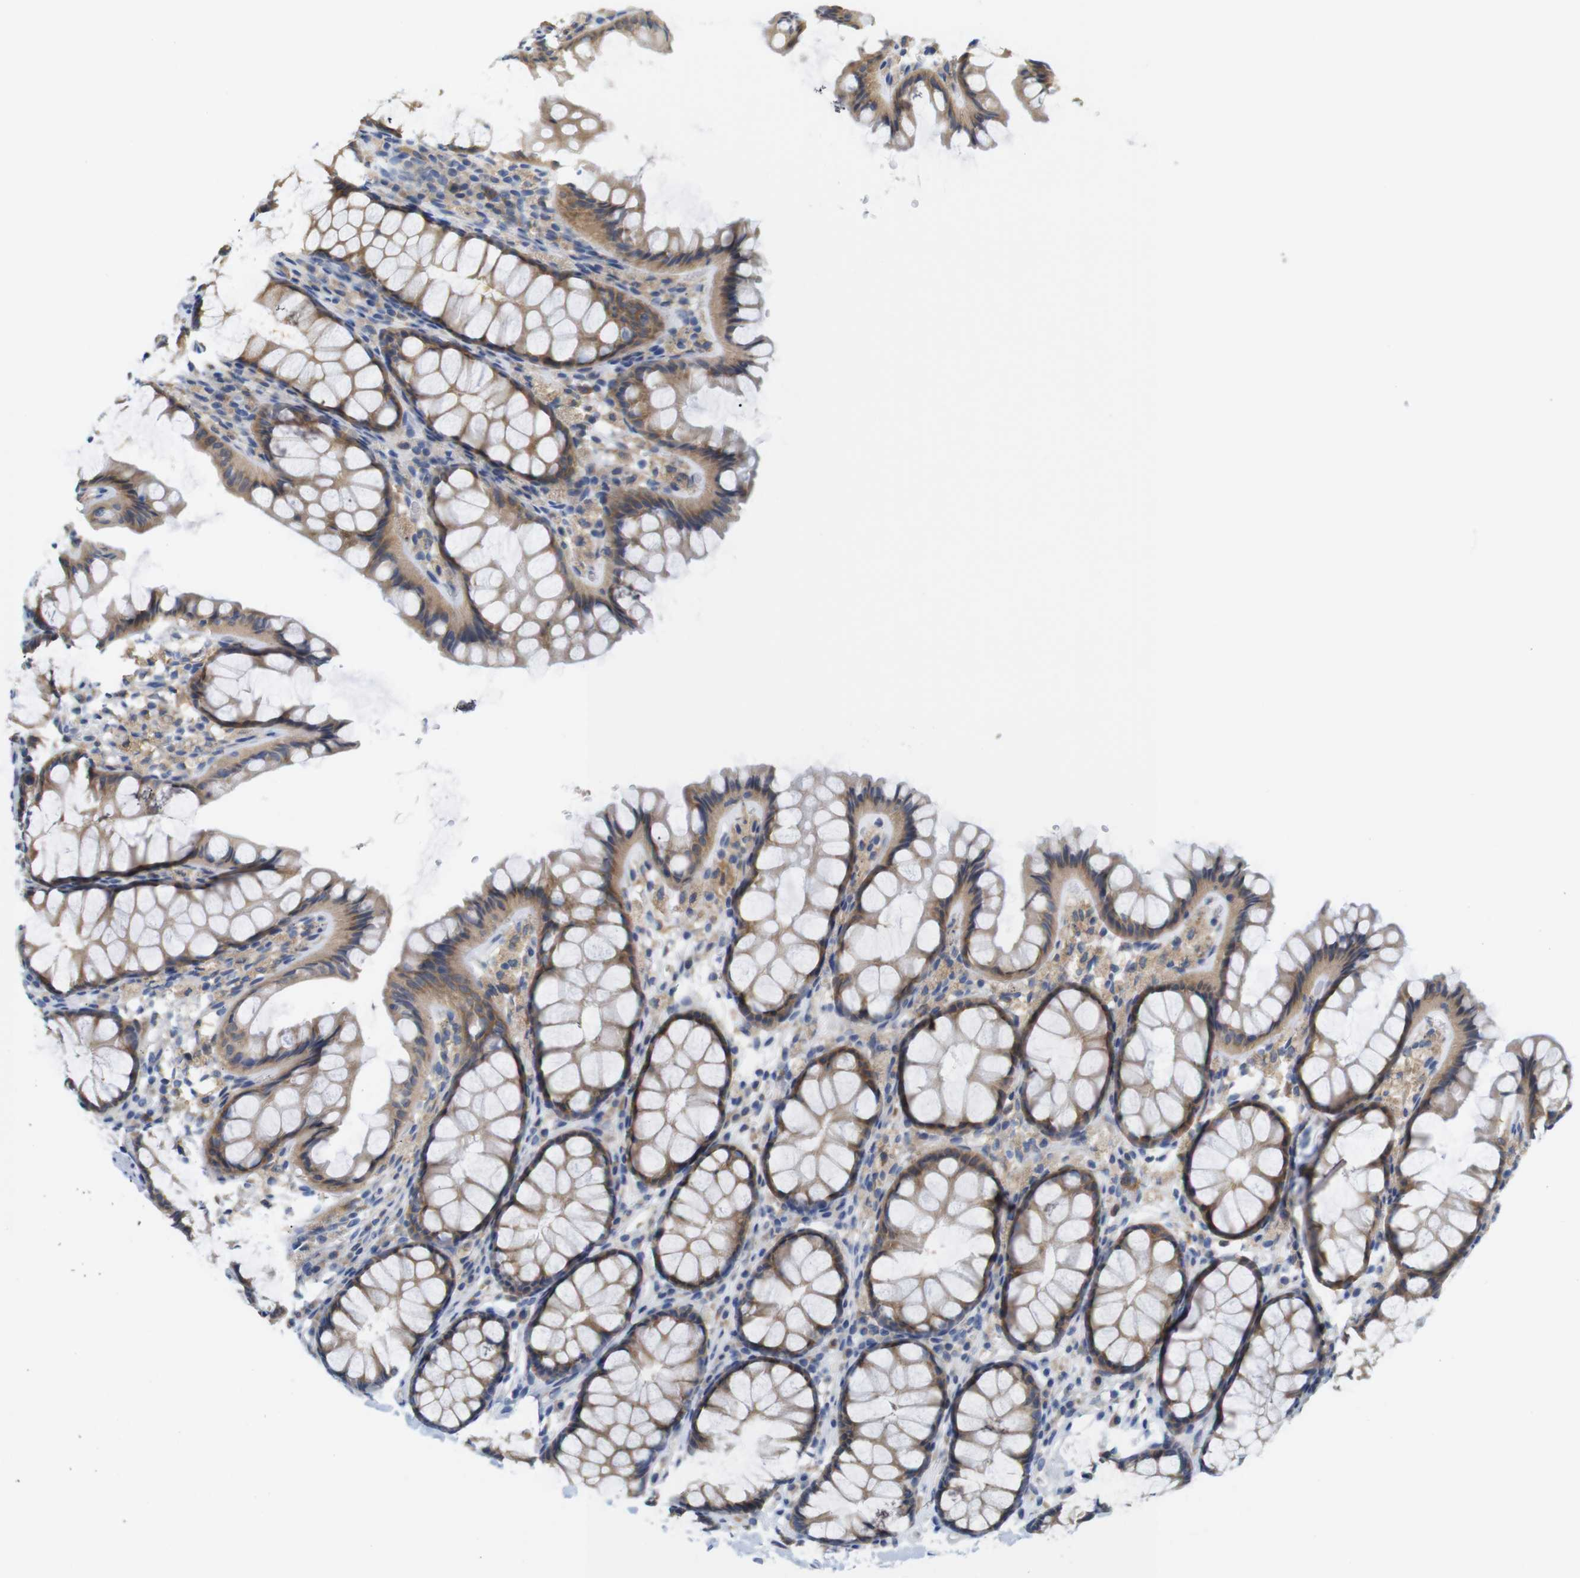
{"staining": {"intensity": "negative", "quantity": "none", "location": "none"}, "tissue": "colon", "cell_type": "Endothelial cells", "image_type": "normal", "snomed": [{"axis": "morphology", "description": "Normal tissue, NOS"}, {"axis": "topography", "description": "Colon"}], "caption": "The image reveals no staining of endothelial cells in benign colon. Nuclei are stained in blue.", "gene": "NEBL", "patient": {"sex": "female", "age": 55}}